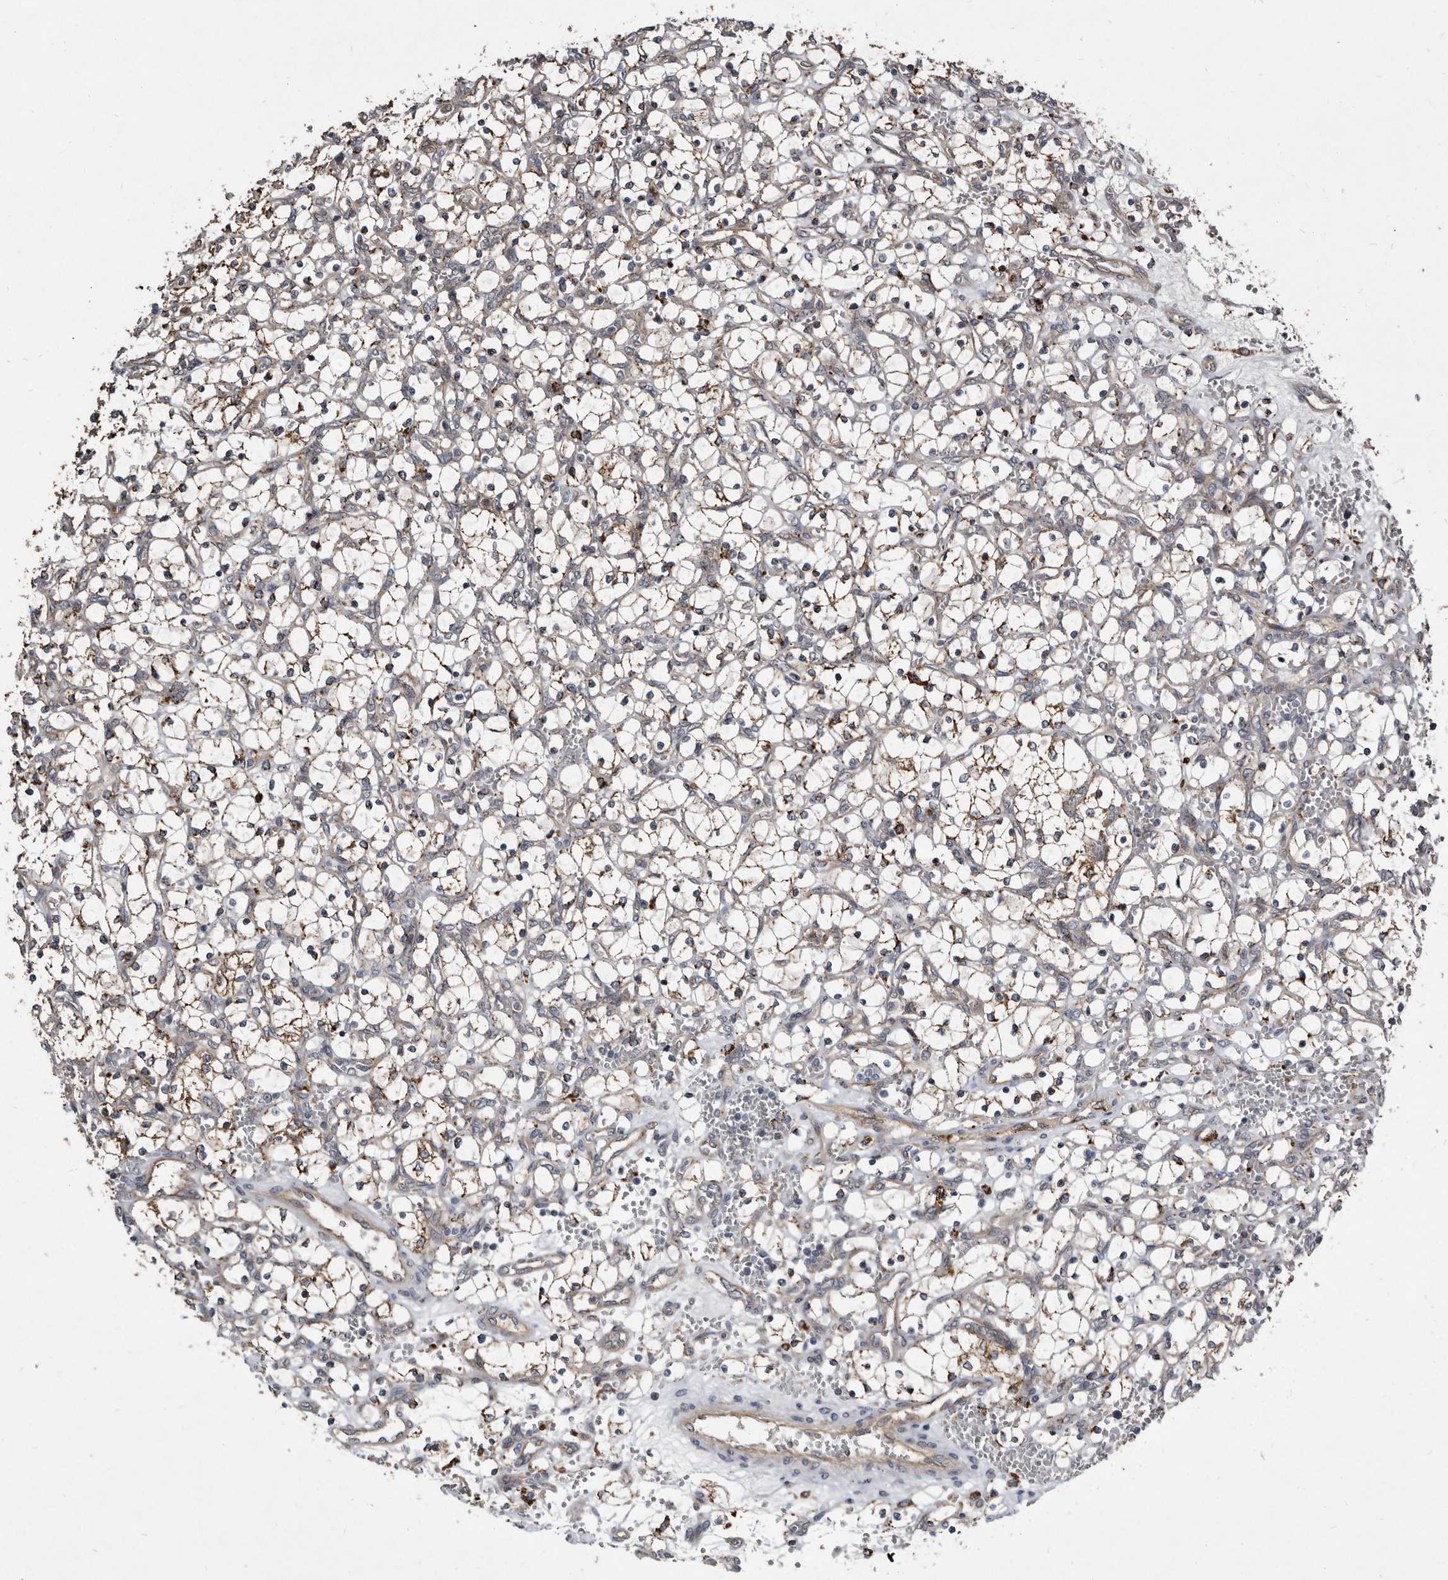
{"staining": {"intensity": "weak", "quantity": "25%-75%", "location": "cytoplasmic/membranous"}, "tissue": "renal cancer", "cell_type": "Tumor cells", "image_type": "cancer", "snomed": [{"axis": "morphology", "description": "Adenocarcinoma, NOS"}, {"axis": "topography", "description": "Kidney"}], "caption": "Protein expression analysis of human adenocarcinoma (renal) reveals weak cytoplasmic/membranous positivity in approximately 25%-75% of tumor cells. The staining was performed using DAB (3,3'-diaminobenzidine) to visualize the protein expression in brown, while the nuclei were stained in blue with hematoxylin (Magnification: 20x).", "gene": "CTSA", "patient": {"sex": "female", "age": 69}}